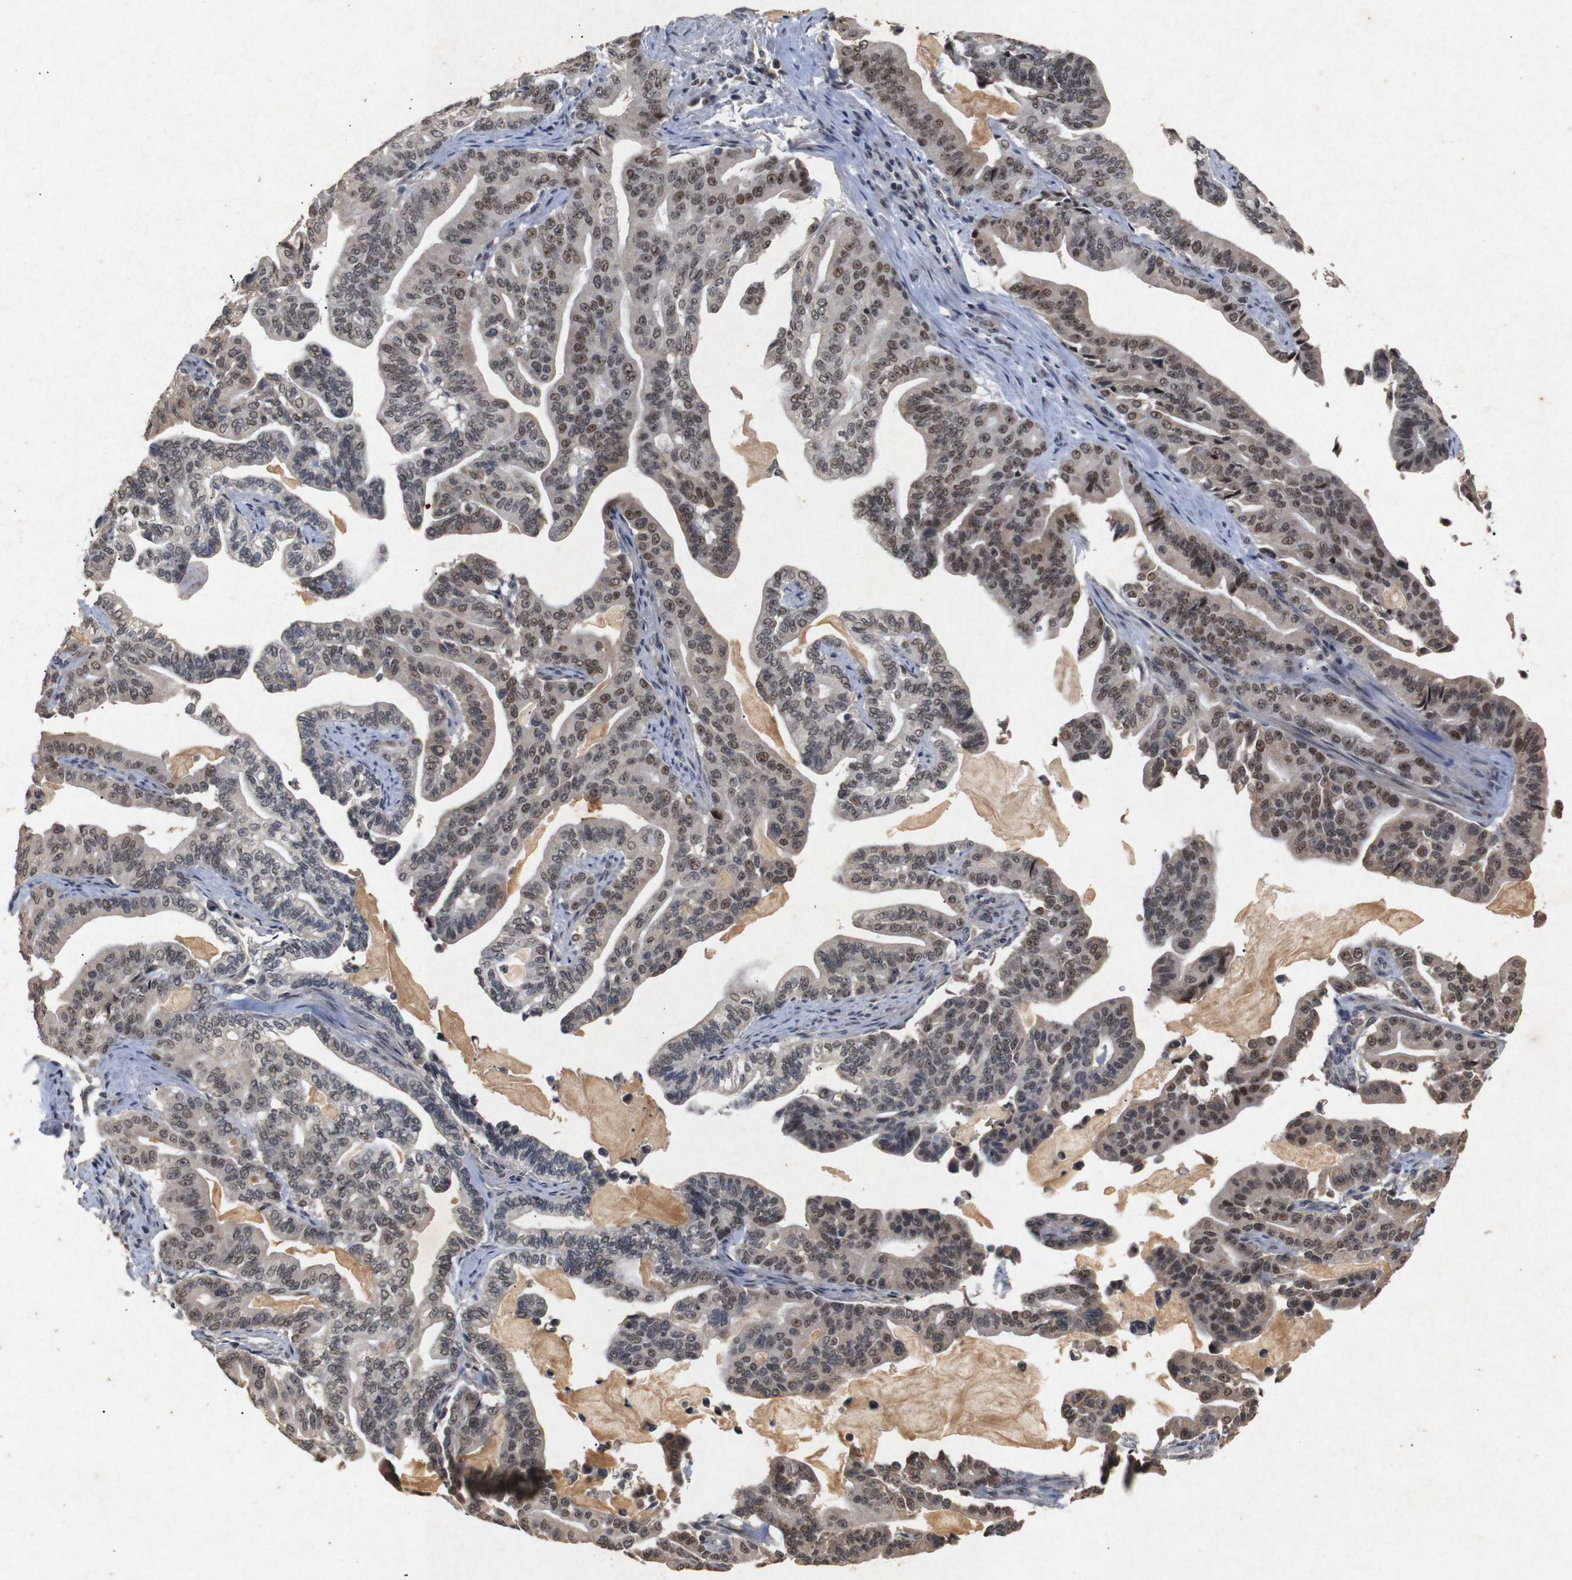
{"staining": {"intensity": "moderate", "quantity": "25%-75%", "location": "cytoplasmic/membranous,nuclear"}, "tissue": "pancreatic cancer", "cell_type": "Tumor cells", "image_type": "cancer", "snomed": [{"axis": "morphology", "description": "Adenocarcinoma, NOS"}, {"axis": "topography", "description": "Pancreas"}], "caption": "Pancreatic cancer (adenocarcinoma) stained for a protein displays moderate cytoplasmic/membranous and nuclear positivity in tumor cells.", "gene": "PARN", "patient": {"sex": "male", "age": 63}}